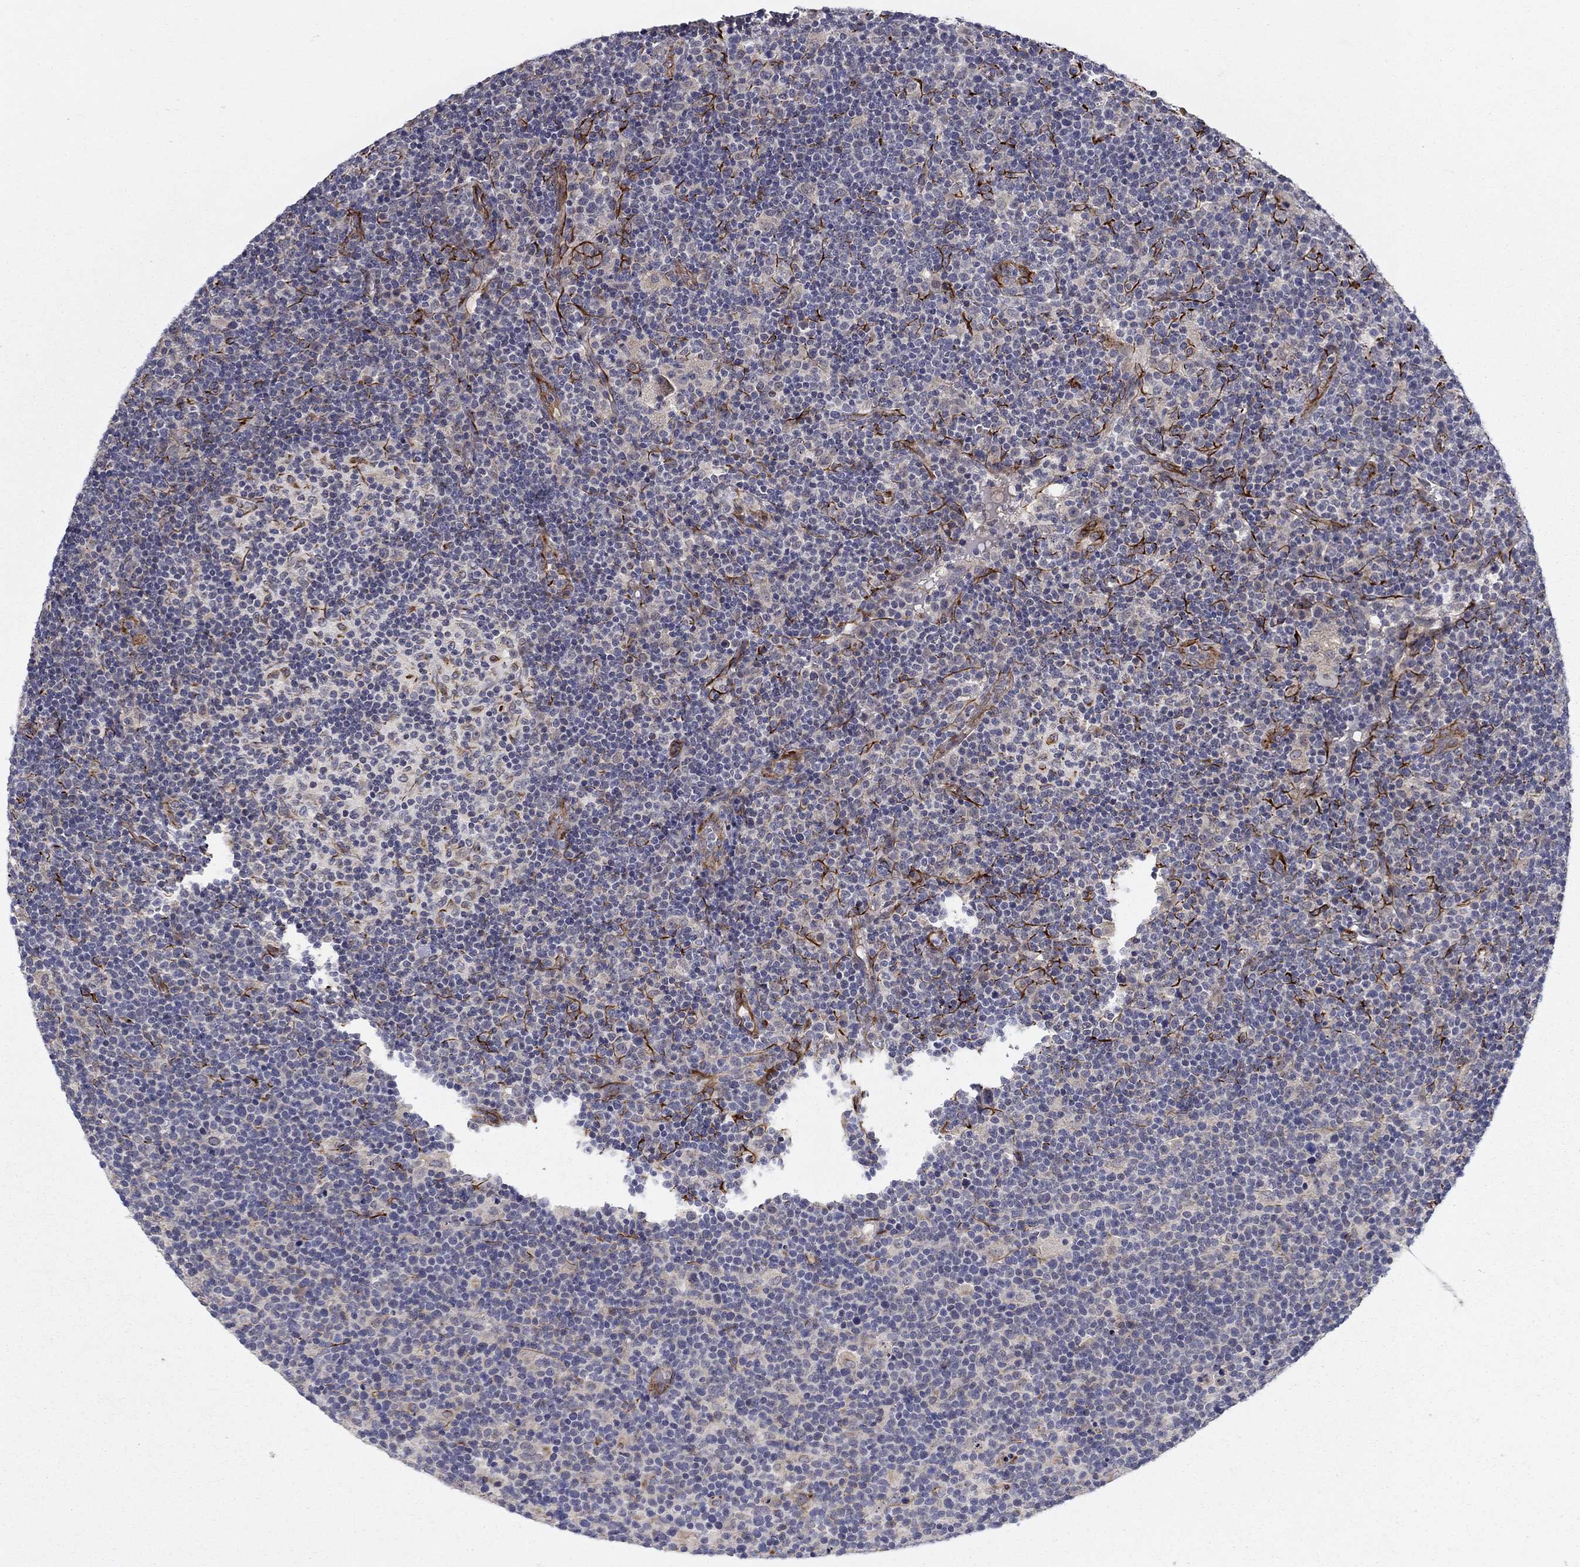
{"staining": {"intensity": "negative", "quantity": "none", "location": "none"}, "tissue": "lymphoma", "cell_type": "Tumor cells", "image_type": "cancer", "snomed": [{"axis": "morphology", "description": "Malignant lymphoma, non-Hodgkin's type, High grade"}, {"axis": "topography", "description": "Lymph node"}], "caption": "IHC image of human malignant lymphoma, non-Hodgkin's type (high-grade) stained for a protein (brown), which shows no expression in tumor cells.", "gene": "LACTB2", "patient": {"sex": "male", "age": 61}}